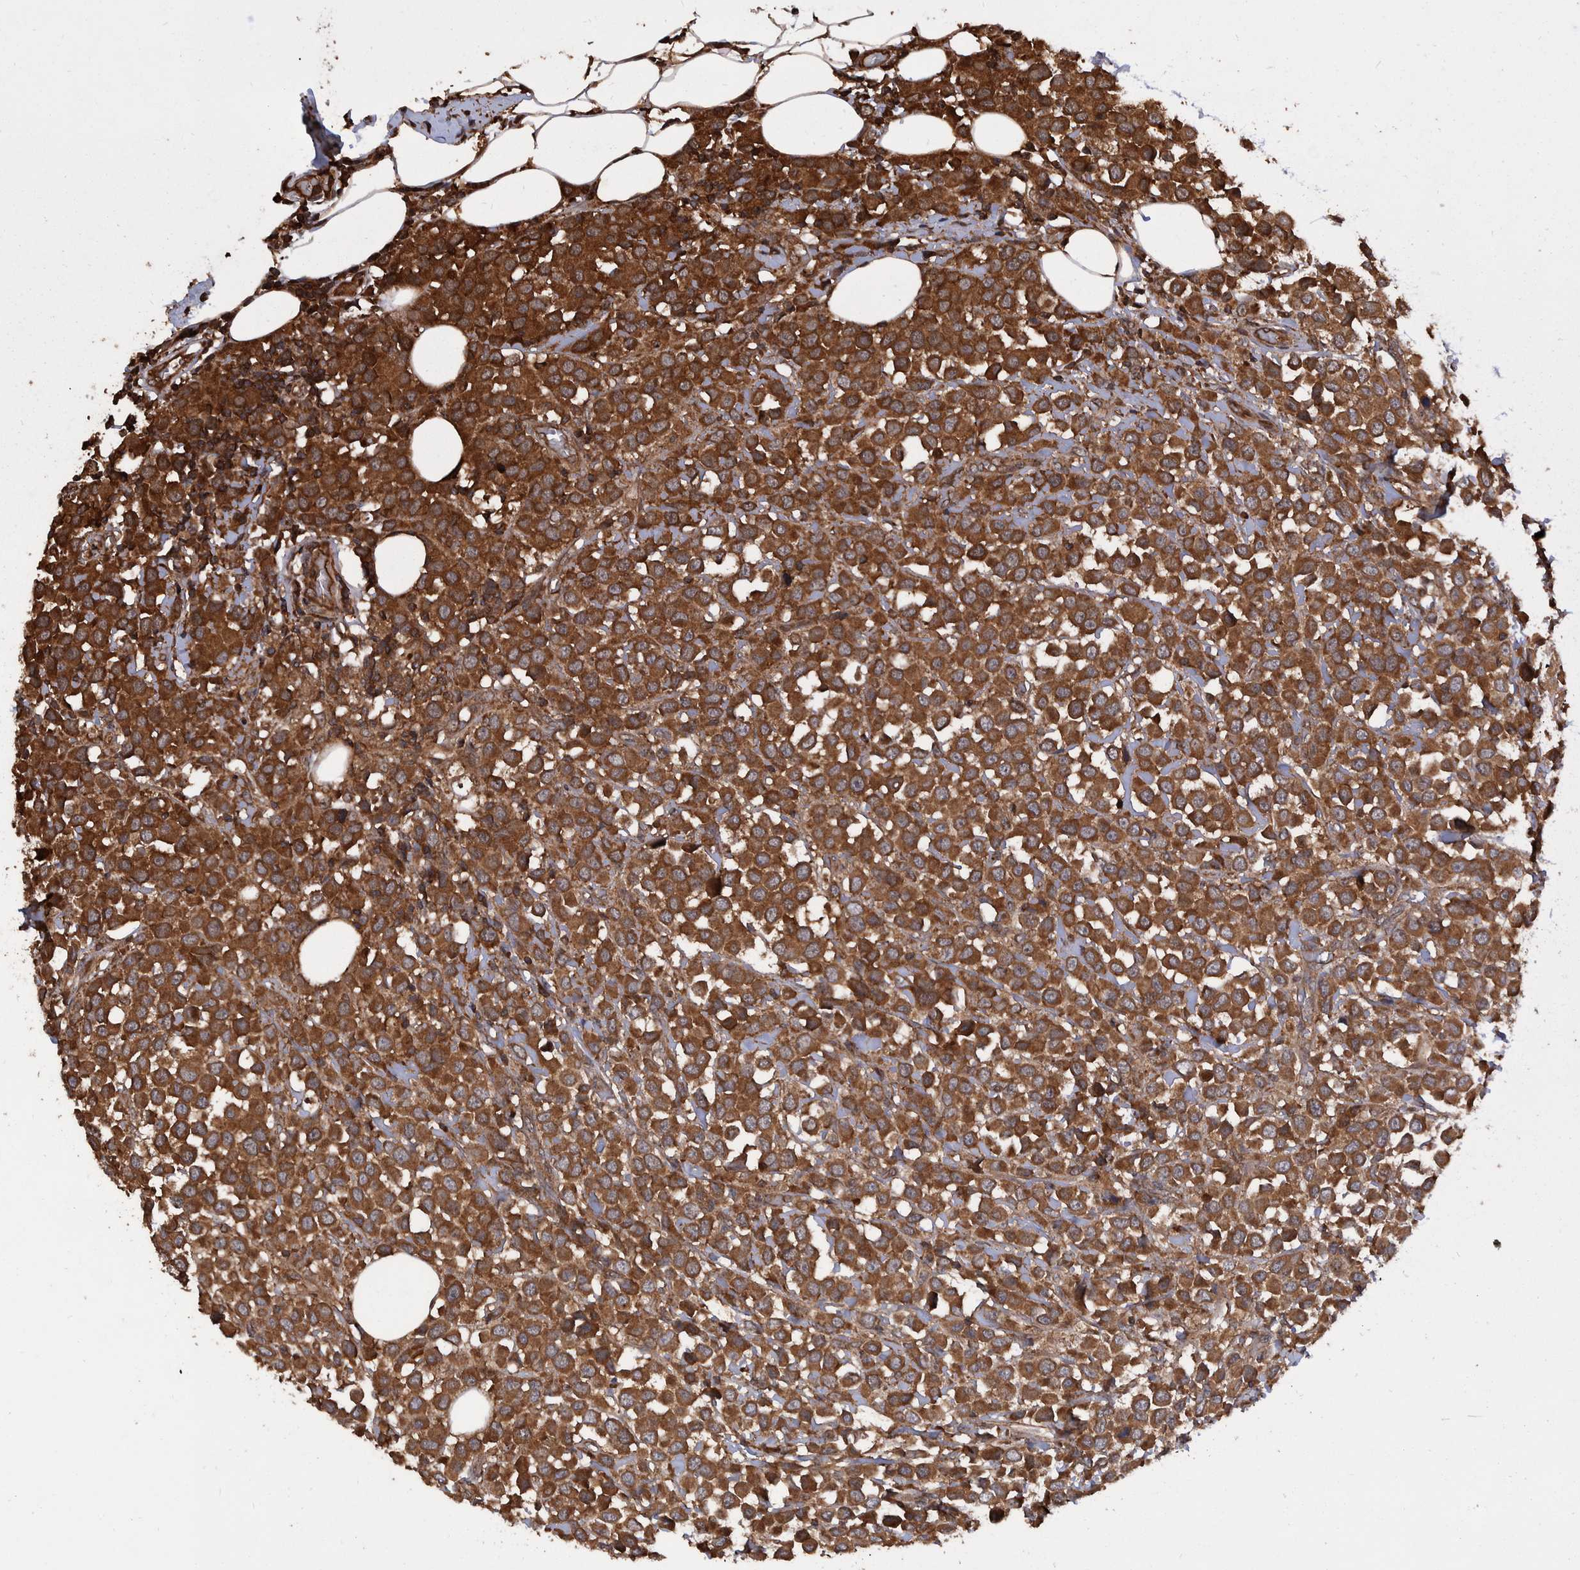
{"staining": {"intensity": "strong", "quantity": ">75%", "location": "cytoplasmic/membranous"}, "tissue": "breast cancer", "cell_type": "Tumor cells", "image_type": "cancer", "snomed": [{"axis": "morphology", "description": "Duct carcinoma"}, {"axis": "topography", "description": "Breast"}], "caption": "Human intraductal carcinoma (breast) stained with a protein marker exhibits strong staining in tumor cells.", "gene": "VBP1", "patient": {"sex": "female", "age": 61}}